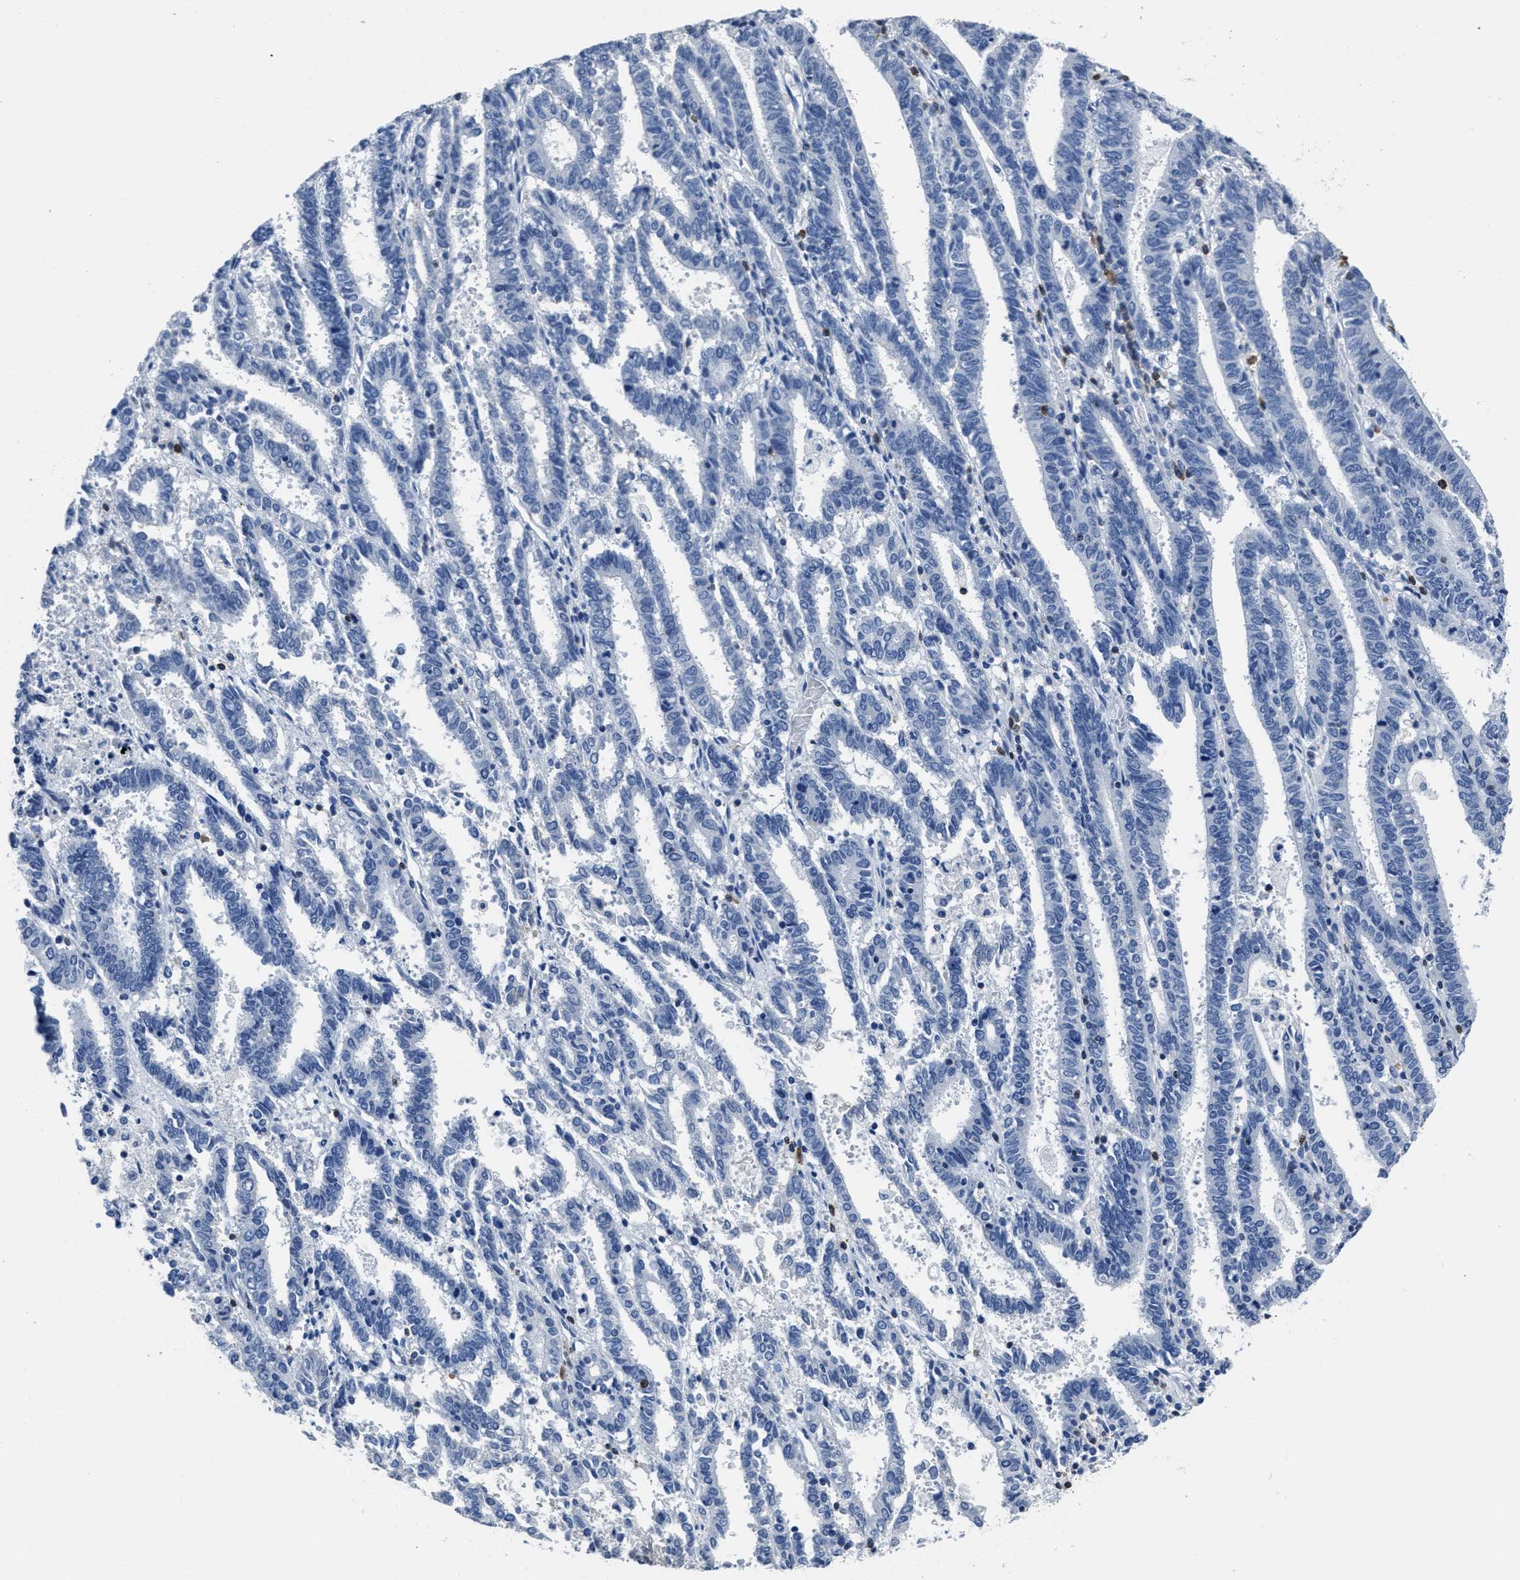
{"staining": {"intensity": "negative", "quantity": "none", "location": "none"}, "tissue": "endometrial cancer", "cell_type": "Tumor cells", "image_type": "cancer", "snomed": [{"axis": "morphology", "description": "Adenocarcinoma, NOS"}, {"axis": "topography", "description": "Uterus"}], "caption": "Histopathology image shows no significant protein expression in tumor cells of endometrial cancer (adenocarcinoma).", "gene": "ITGA3", "patient": {"sex": "female", "age": 83}}